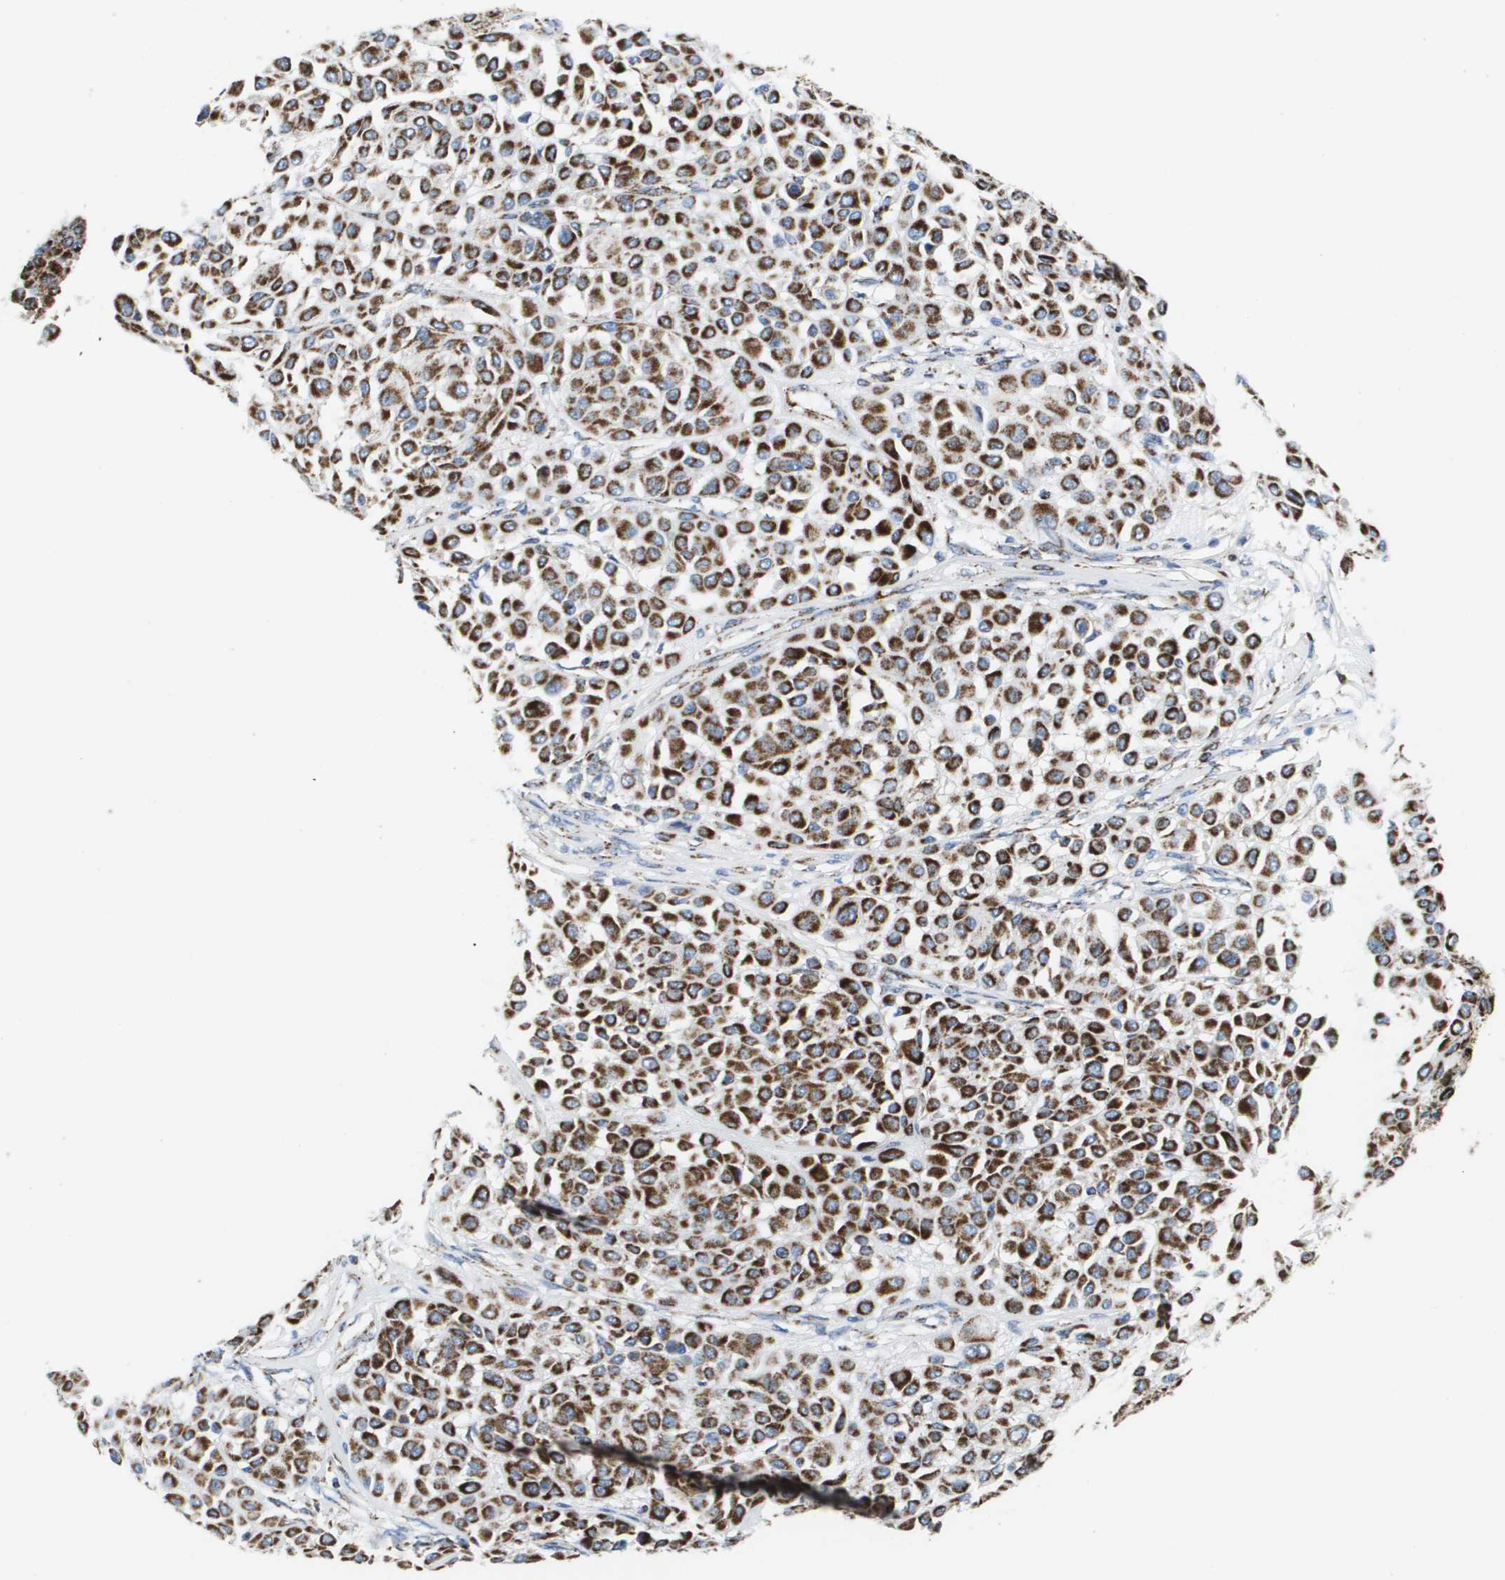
{"staining": {"intensity": "strong", "quantity": ">75%", "location": "cytoplasmic/membranous"}, "tissue": "melanoma", "cell_type": "Tumor cells", "image_type": "cancer", "snomed": [{"axis": "morphology", "description": "Malignant melanoma, Metastatic site"}, {"axis": "topography", "description": "Soft tissue"}], "caption": "Strong cytoplasmic/membranous staining is appreciated in about >75% of tumor cells in malignant melanoma (metastatic site). (IHC, brightfield microscopy, high magnification).", "gene": "ATP5F1B", "patient": {"sex": "male", "age": 41}}